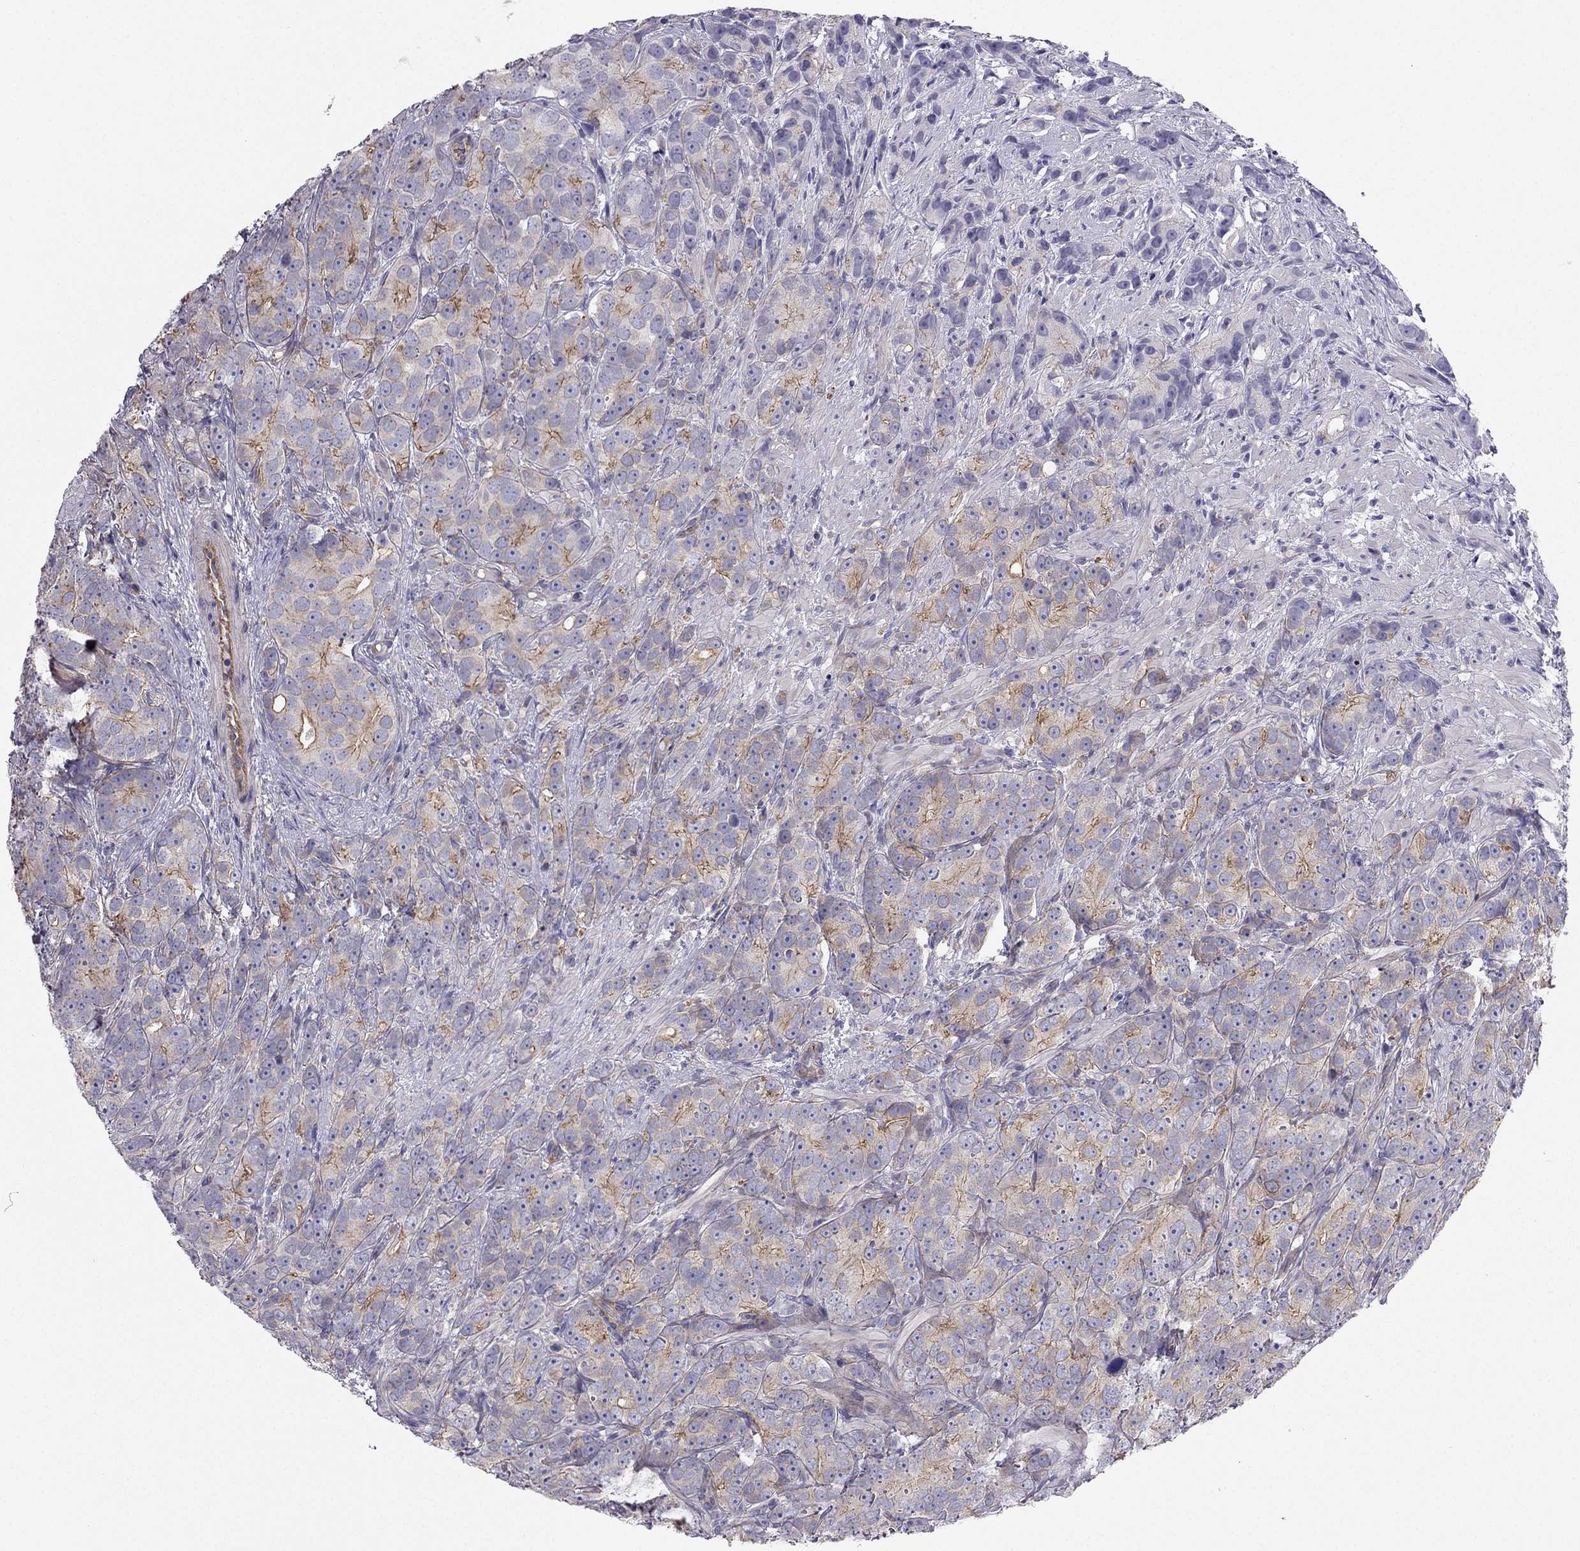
{"staining": {"intensity": "moderate", "quantity": "25%-75%", "location": "cytoplasmic/membranous"}, "tissue": "prostate cancer", "cell_type": "Tumor cells", "image_type": "cancer", "snomed": [{"axis": "morphology", "description": "Adenocarcinoma, High grade"}, {"axis": "topography", "description": "Prostate"}], "caption": "Immunohistochemistry image of neoplastic tissue: prostate cancer stained using immunohistochemistry shows medium levels of moderate protein expression localized specifically in the cytoplasmic/membranous of tumor cells, appearing as a cytoplasmic/membranous brown color.", "gene": "ENOX1", "patient": {"sex": "male", "age": 90}}